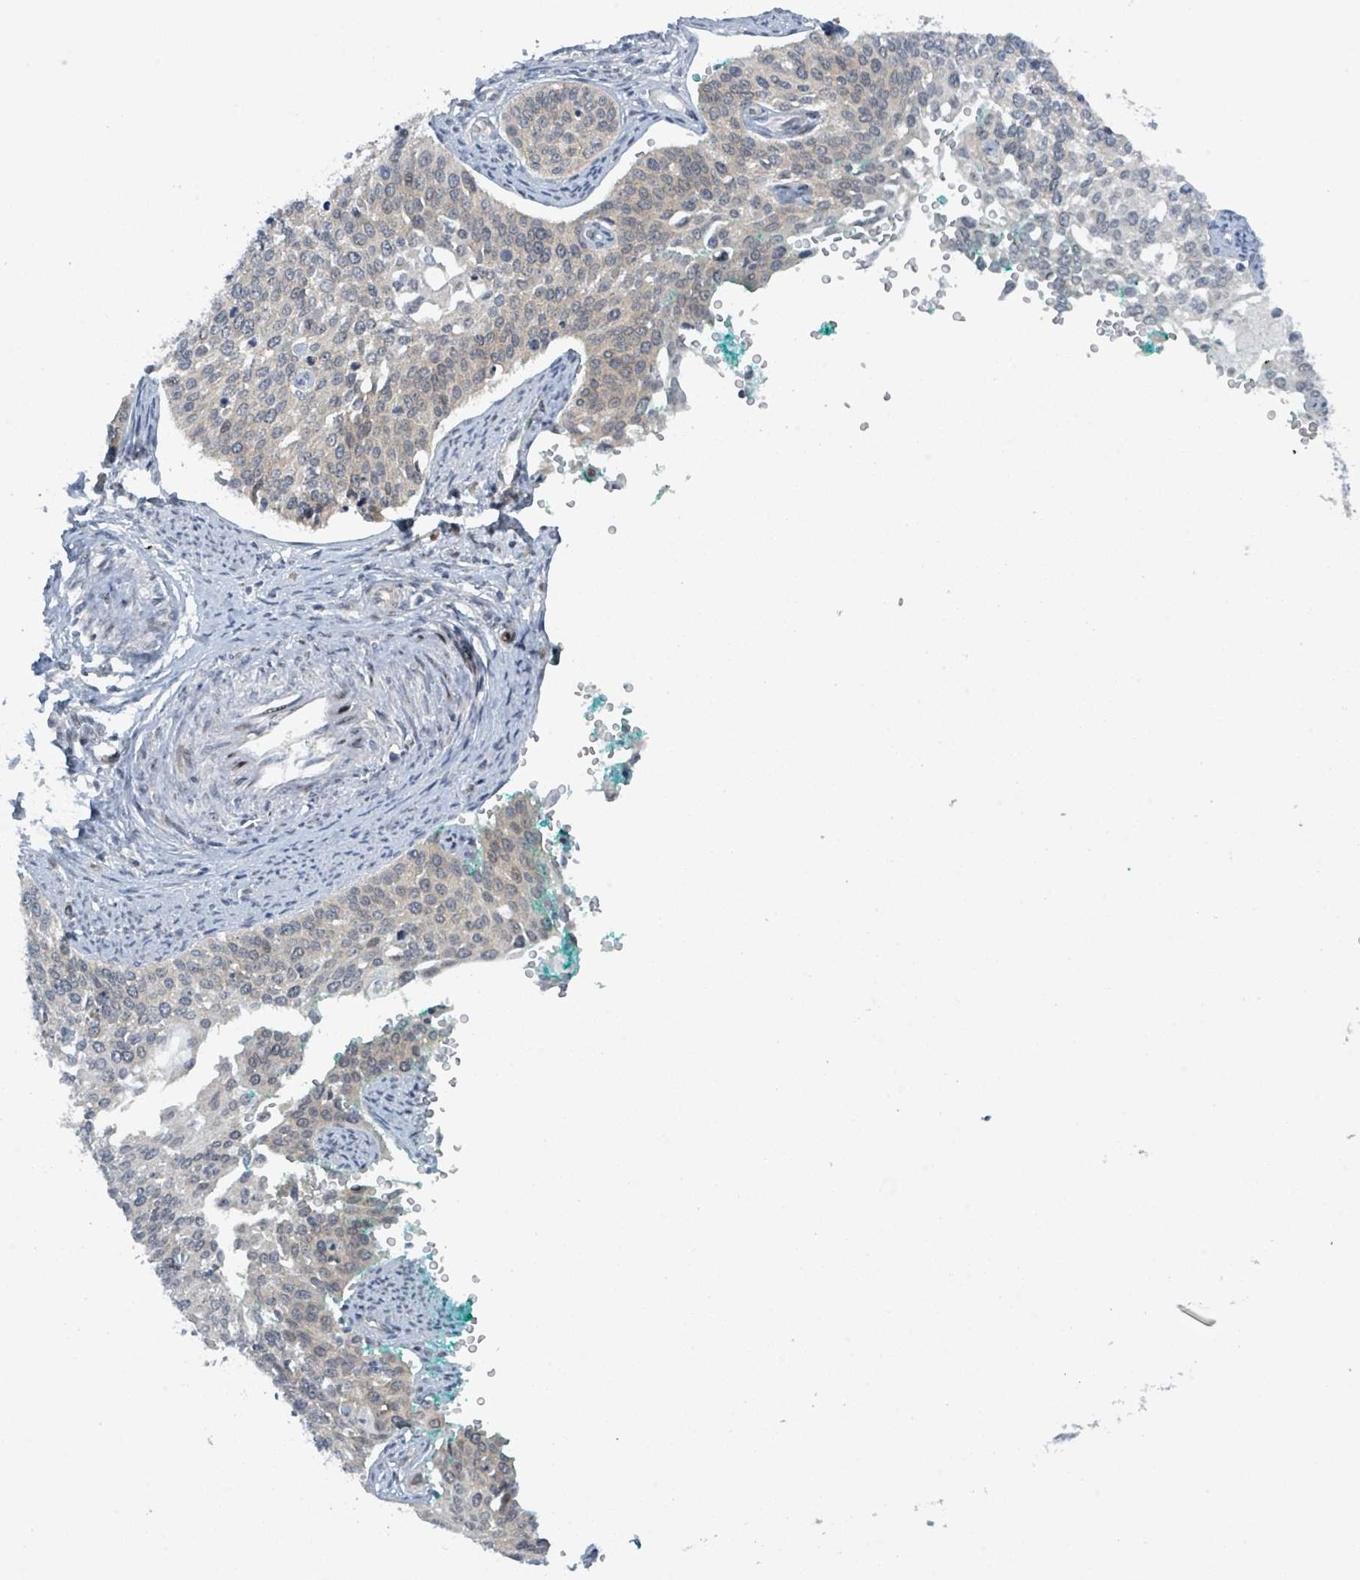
{"staining": {"intensity": "weak", "quantity": "<25%", "location": "cytoplasmic/membranous,nuclear"}, "tissue": "cervical cancer", "cell_type": "Tumor cells", "image_type": "cancer", "snomed": [{"axis": "morphology", "description": "Squamous cell carcinoma, NOS"}, {"axis": "topography", "description": "Cervix"}], "caption": "Squamous cell carcinoma (cervical) stained for a protein using IHC shows no expression tumor cells.", "gene": "RPL32", "patient": {"sex": "female", "age": 44}}